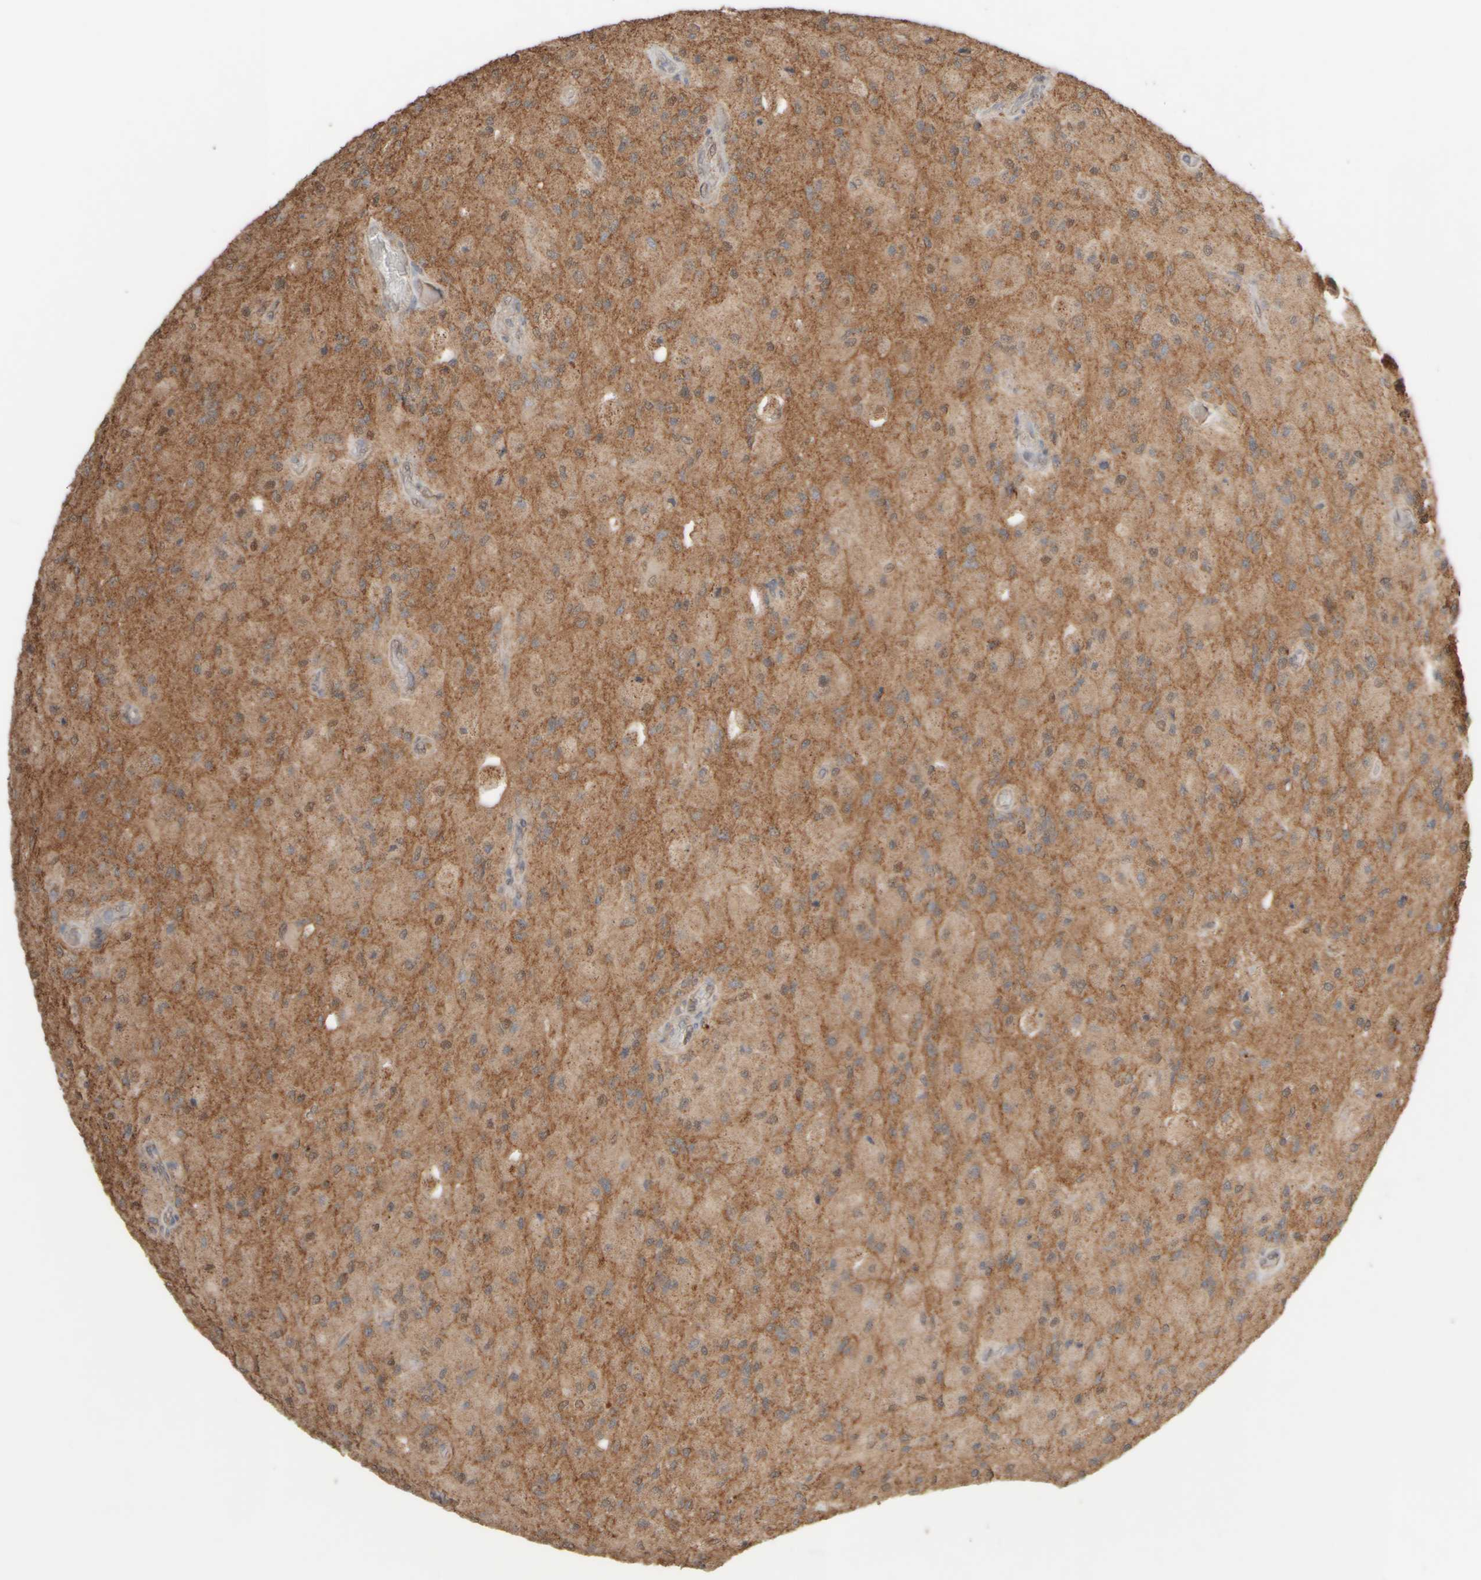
{"staining": {"intensity": "moderate", "quantity": ">75%", "location": "cytoplasmic/membranous"}, "tissue": "glioma", "cell_type": "Tumor cells", "image_type": "cancer", "snomed": [{"axis": "morphology", "description": "Normal tissue, NOS"}, {"axis": "morphology", "description": "Glioma, malignant, High grade"}, {"axis": "topography", "description": "Cerebral cortex"}], "caption": "Glioma stained with immunohistochemistry (IHC) displays moderate cytoplasmic/membranous expression in about >75% of tumor cells. (Stains: DAB in brown, nuclei in blue, Microscopy: brightfield microscopy at high magnification).", "gene": "EIF2B3", "patient": {"sex": "male", "age": 77}}